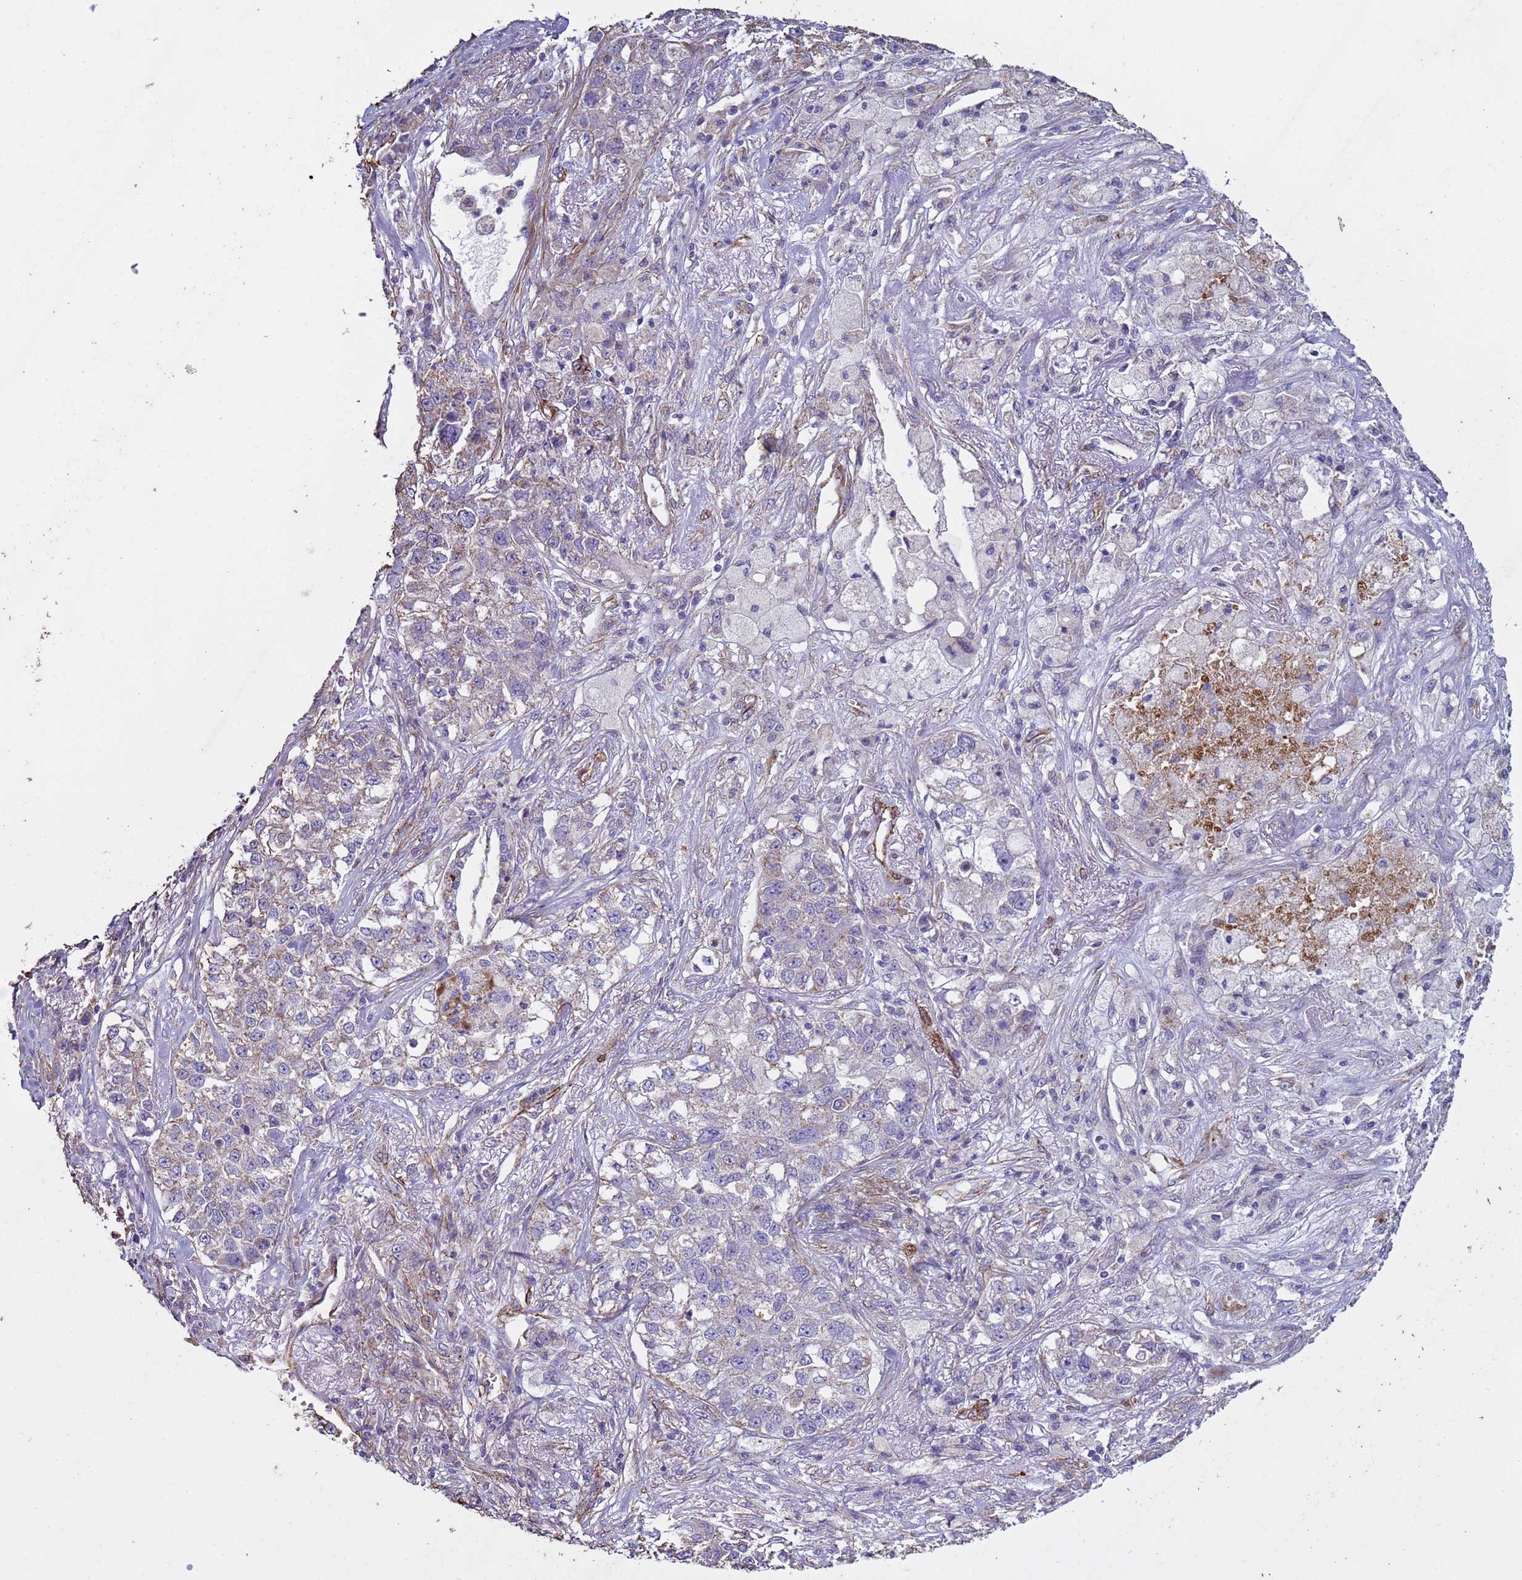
{"staining": {"intensity": "weak", "quantity": "25%-75%", "location": "cytoplasmic/membranous"}, "tissue": "lung cancer", "cell_type": "Tumor cells", "image_type": "cancer", "snomed": [{"axis": "morphology", "description": "Adenocarcinoma, NOS"}, {"axis": "topography", "description": "Lung"}], "caption": "Tumor cells show weak cytoplasmic/membranous staining in about 25%-75% of cells in lung cancer.", "gene": "GASK1A", "patient": {"sex": "male", "age": 49}}